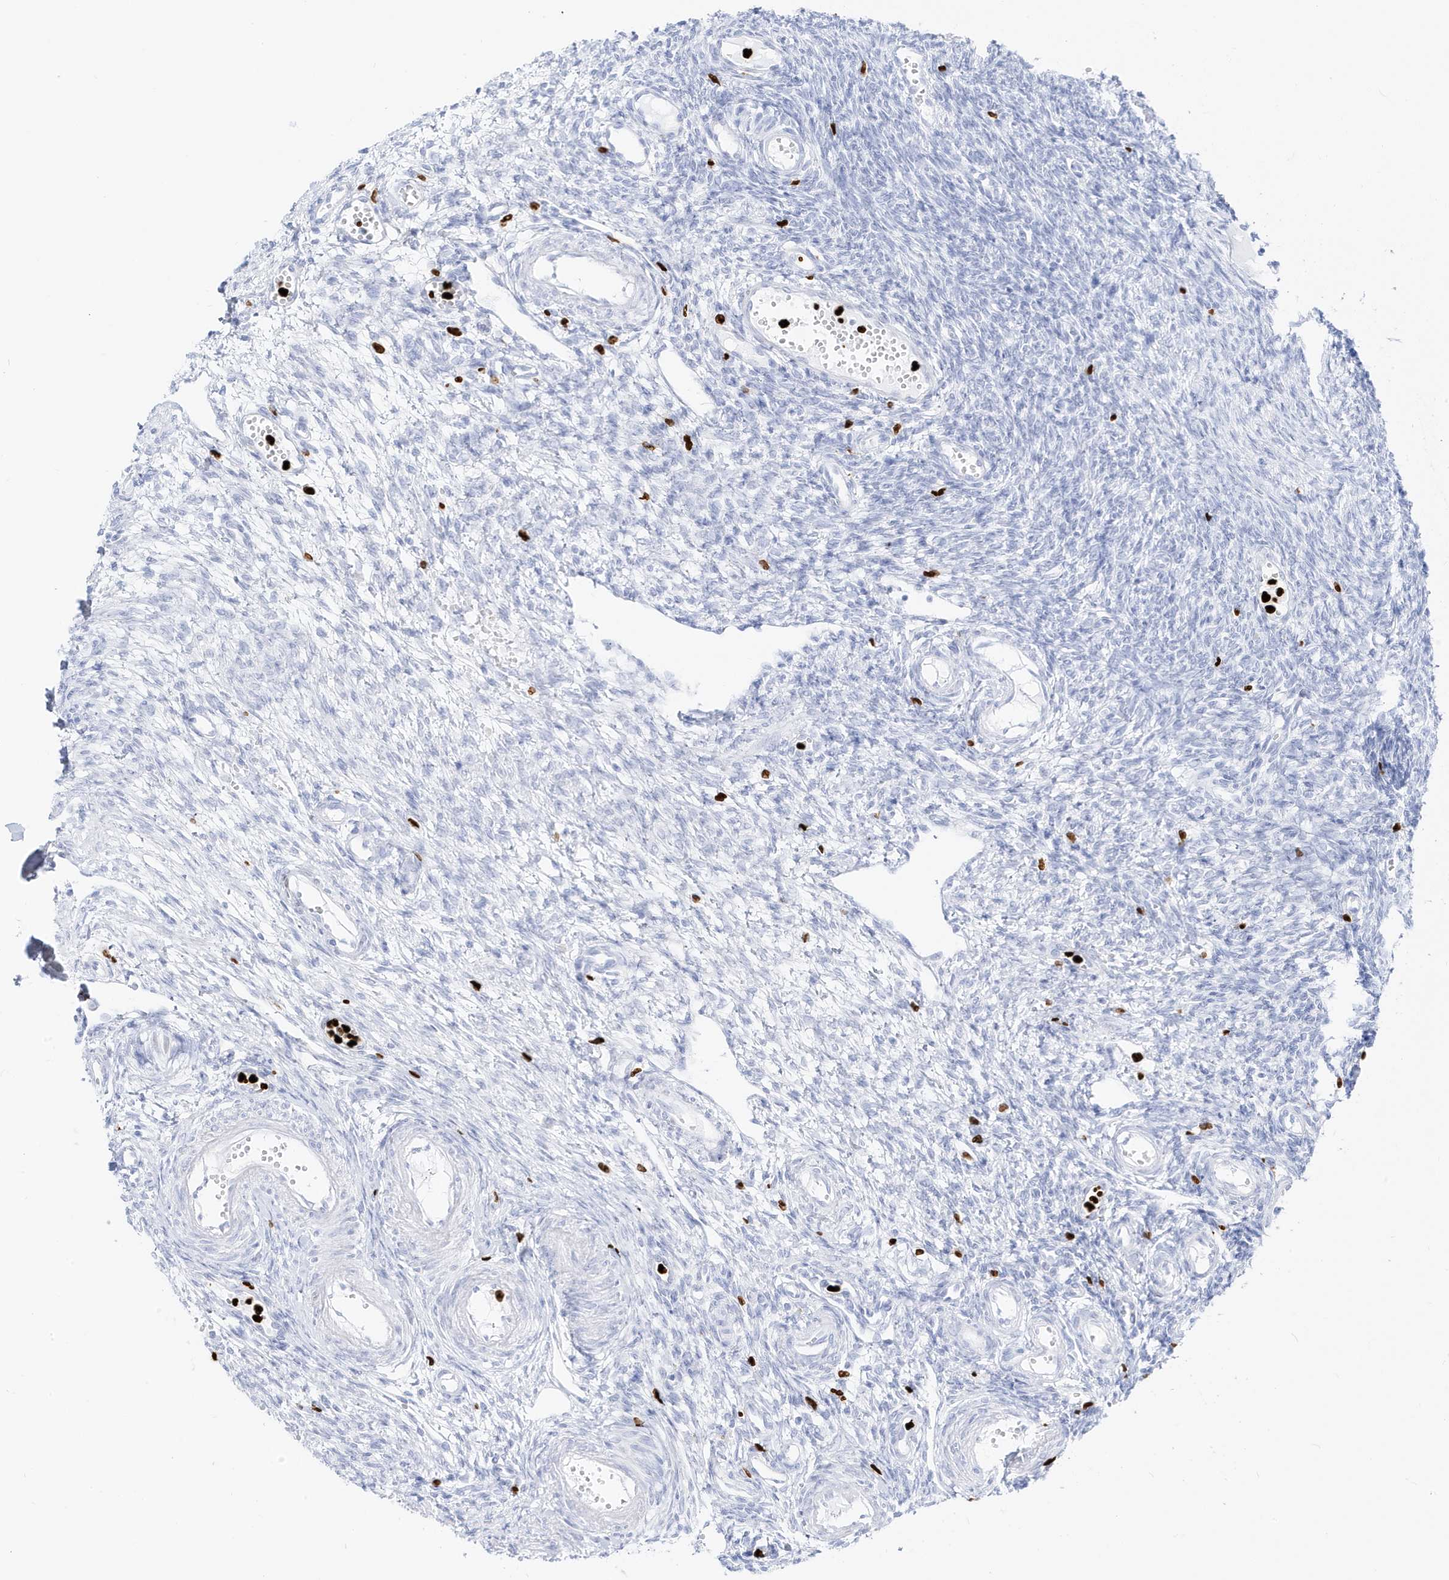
{"staining": {"intensity": "negative", "quantity": "none", "location": "none"}, "tissue": "ovary", "cell_type": "Ovarian stroma cells", "image_type": "normal", "snomed": [{"axis": "morphology", "description": "Normal tissue, NOS"}, {"axis": "morphology", "description": "Cyst, NOS"}, {"axis": "topography", "description": "Ovary"}], "caption": "Photomicrograph shows no protein positivity in ovarian stroma cells of unremarkable ovary. (DAB (3,3'-diaminobenzidine) IHC with hematoxylin counter stain).", "gene": "MNDA", "patient": {"sex": "female", "age": 33}}